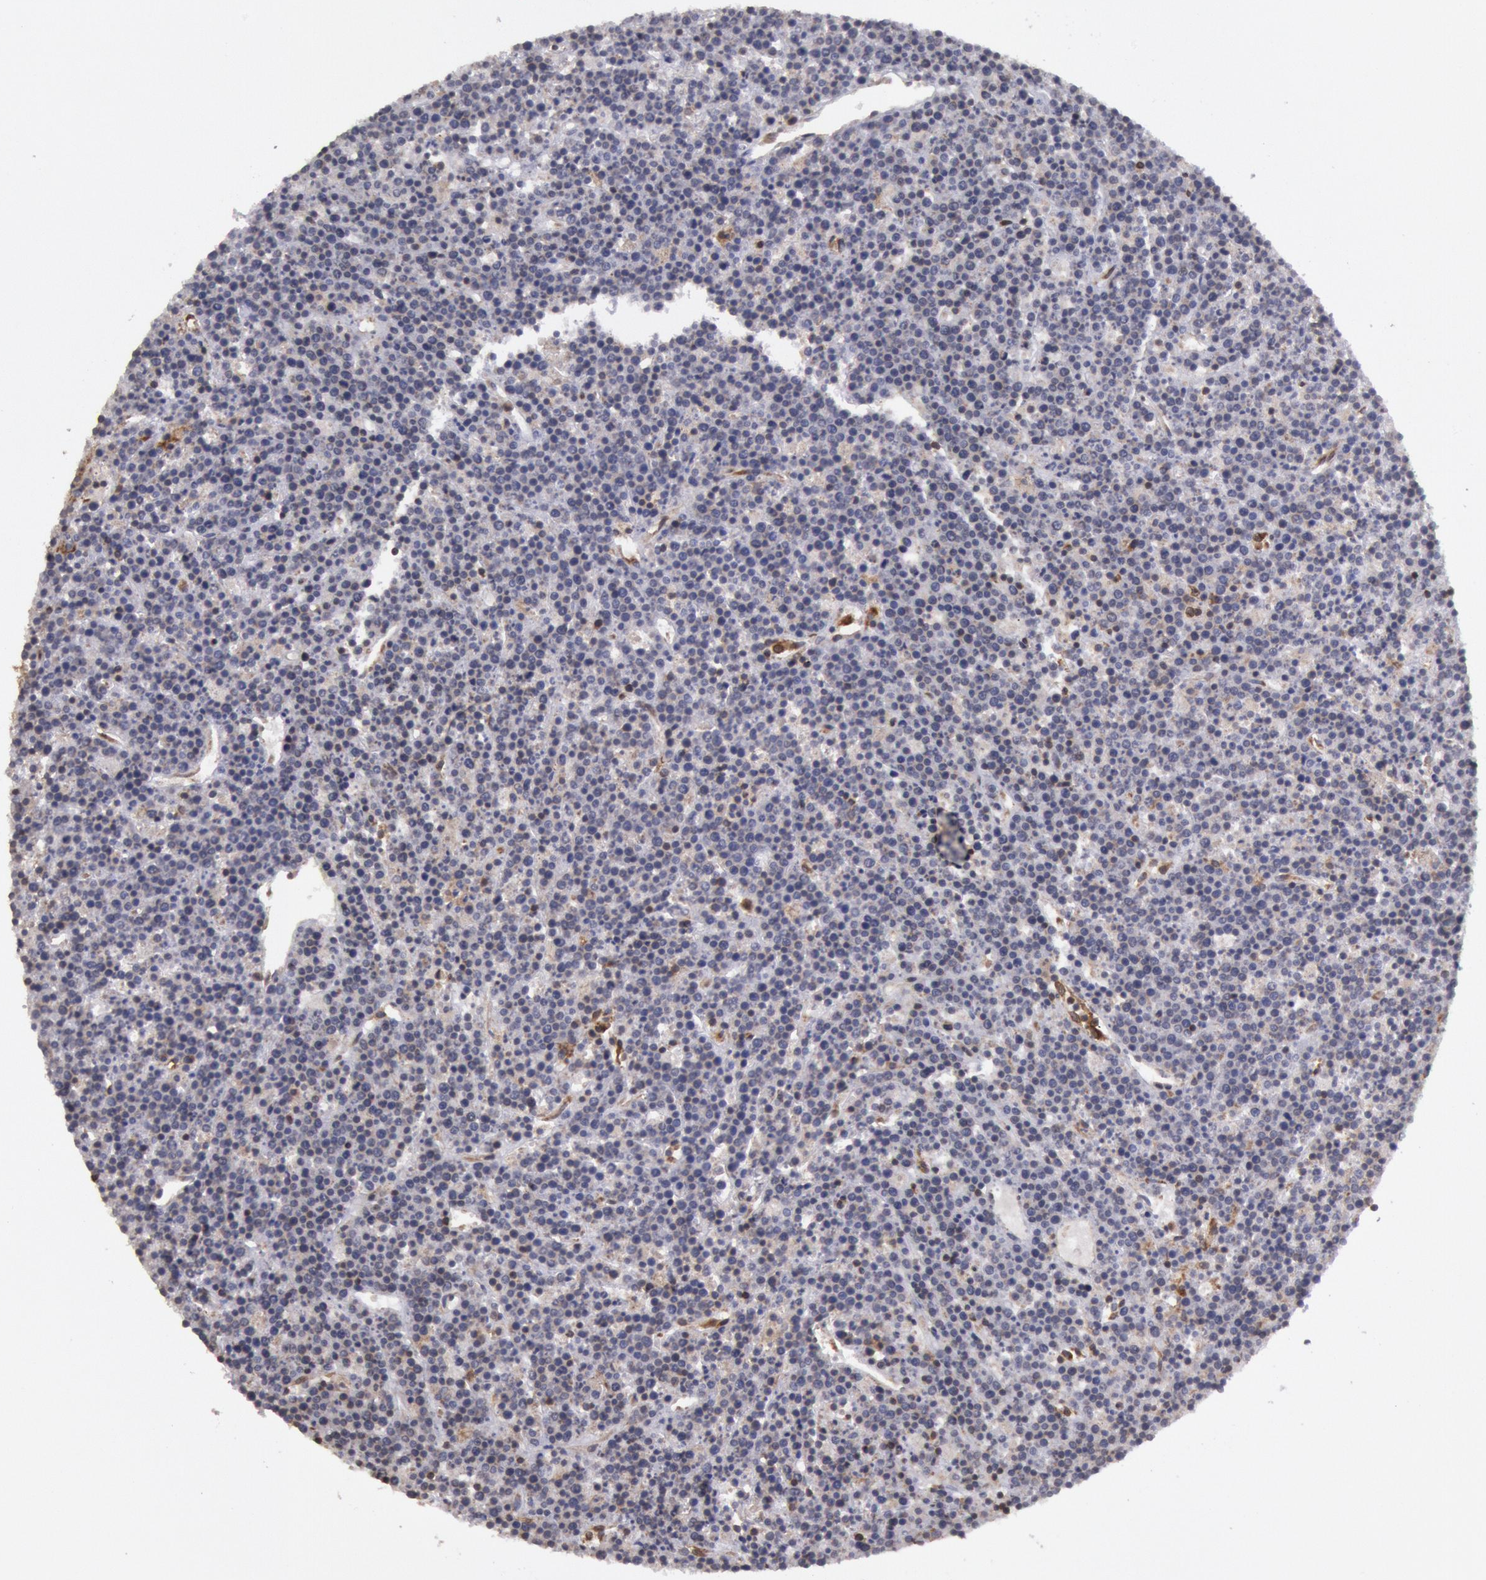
{"staining": {"intensity": "negative", "quantity": "none", "location": "none"}, "tissue": "lymphoma", "cell_type": "Tumor cells", "image_type": "cancer", "snomed": [{"axis": "morphology", "description": "Malignant lymphoma, non-Hodgkin's type, High grade"}, {"axis": "topography", "description": "Ovary"}], "caption": "This is an immunohistochemistry (IHC) micrograph of malignant lymphoma, non-Hodgkin's type (high-grade). There is no expression in tumor cells.", "gene": "TAP2", "patient": {"sex": "female", "age": 56}}